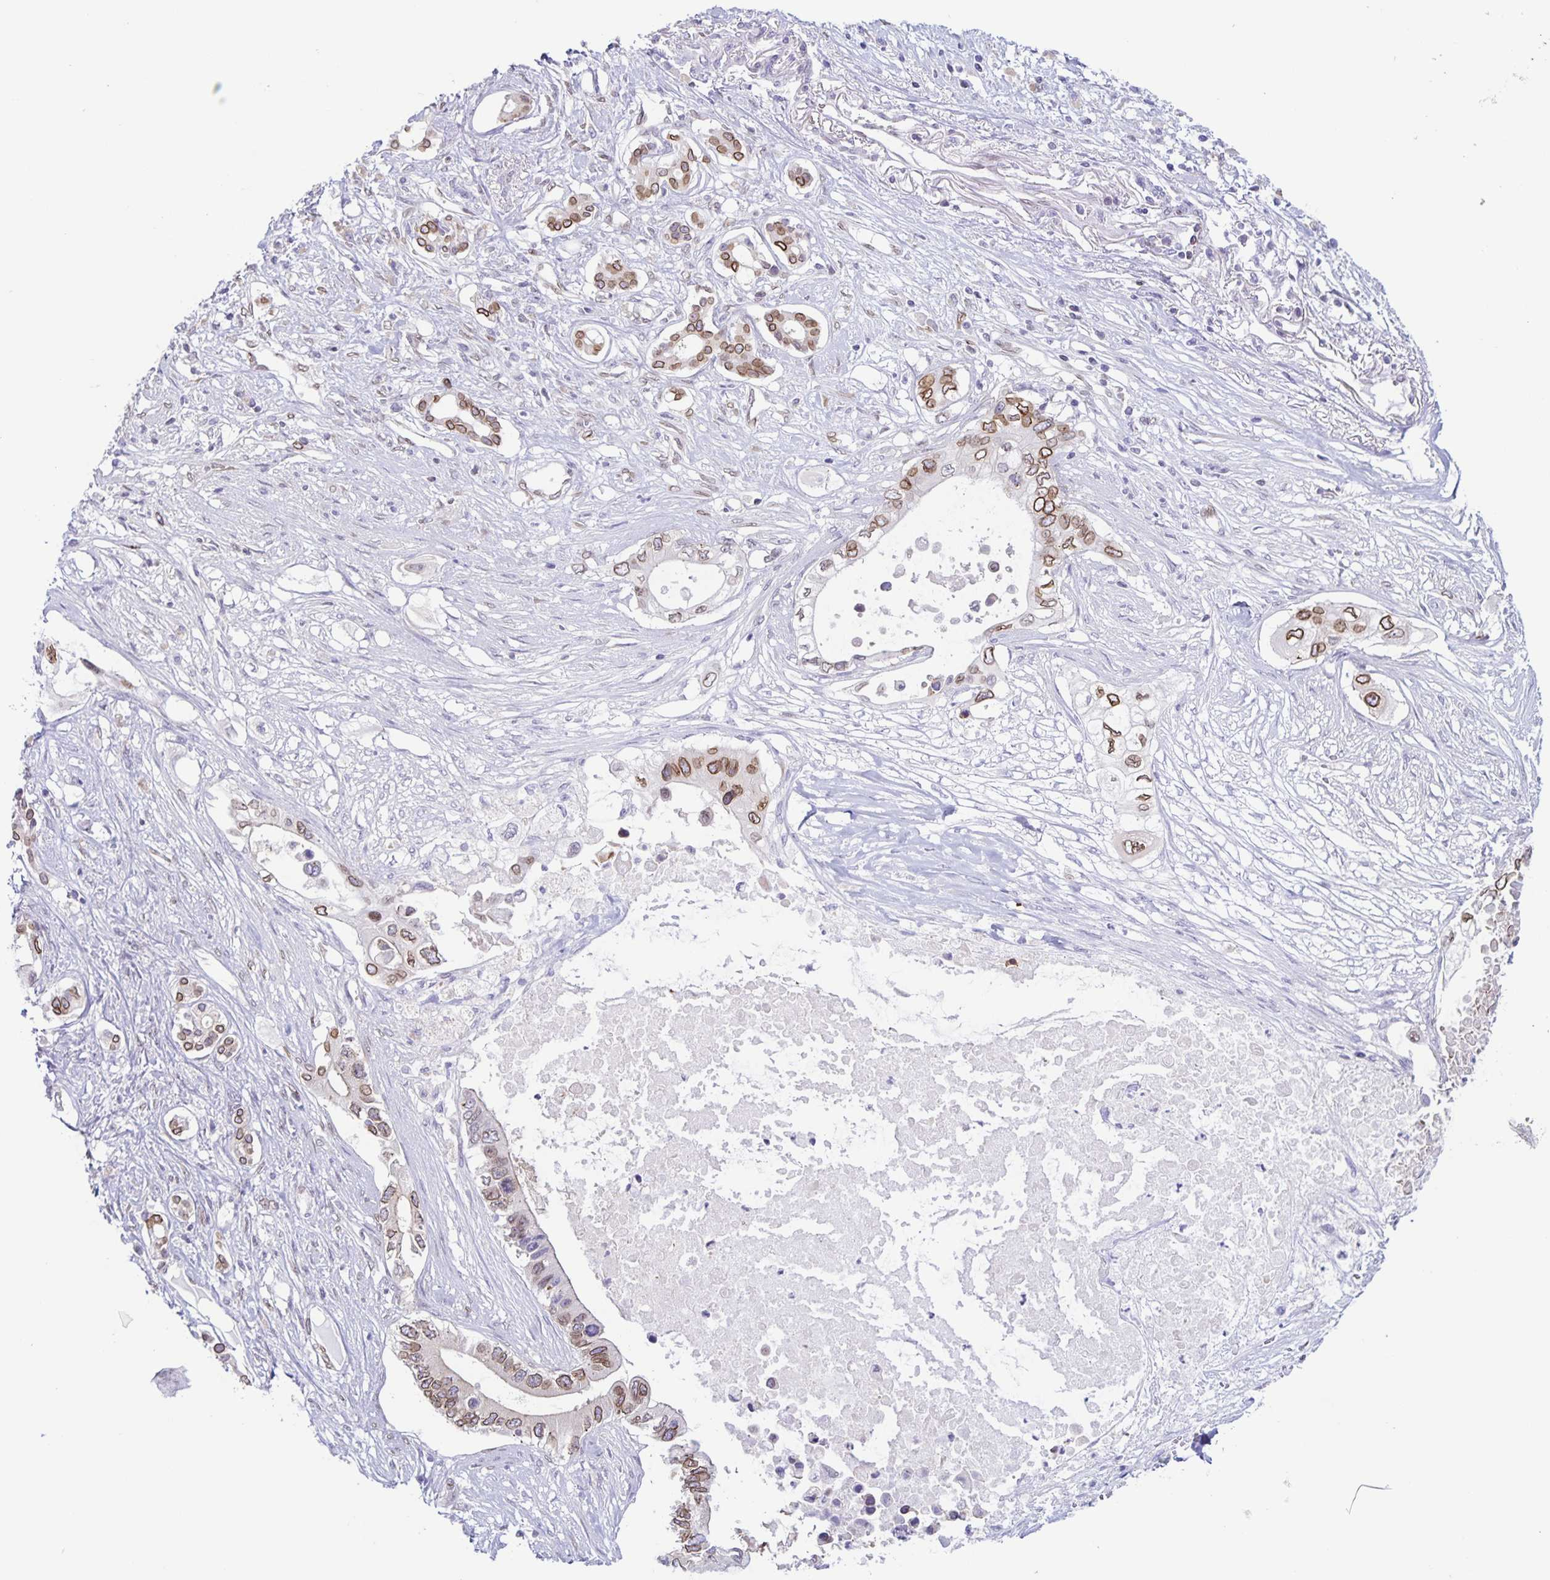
{"staining": {"intensity": "moderate", "quantity": ">75%", "location": "cytoplasmic/membranous,nuclear"}, "tissue": "pancreatic cancer", "cell_type": "Tumor cells", "image_type": "cancer", "snomed": [{"axis": "morphology", "description": "Adenocarcinoma, NOS"}, {"axis": "topography", "description": "Pancreas"}], "caption": "DAB (3,3'-diaminobenzidine) immunohistochemical staining of human pancreatic cancer (adenocarcinoma) shows moderate cytoplasmic/membranous and nuclear protein expression in approximately >75% of tumor cells. The protein of interest is stained brown, and the nuclei are stained in blue (DAB (3,3'-diaminobenzidine) IHC with brightfield microscopy, high magnification).", "gene": "SYNE2", "patient": {"sex": "female", "age": 63}}